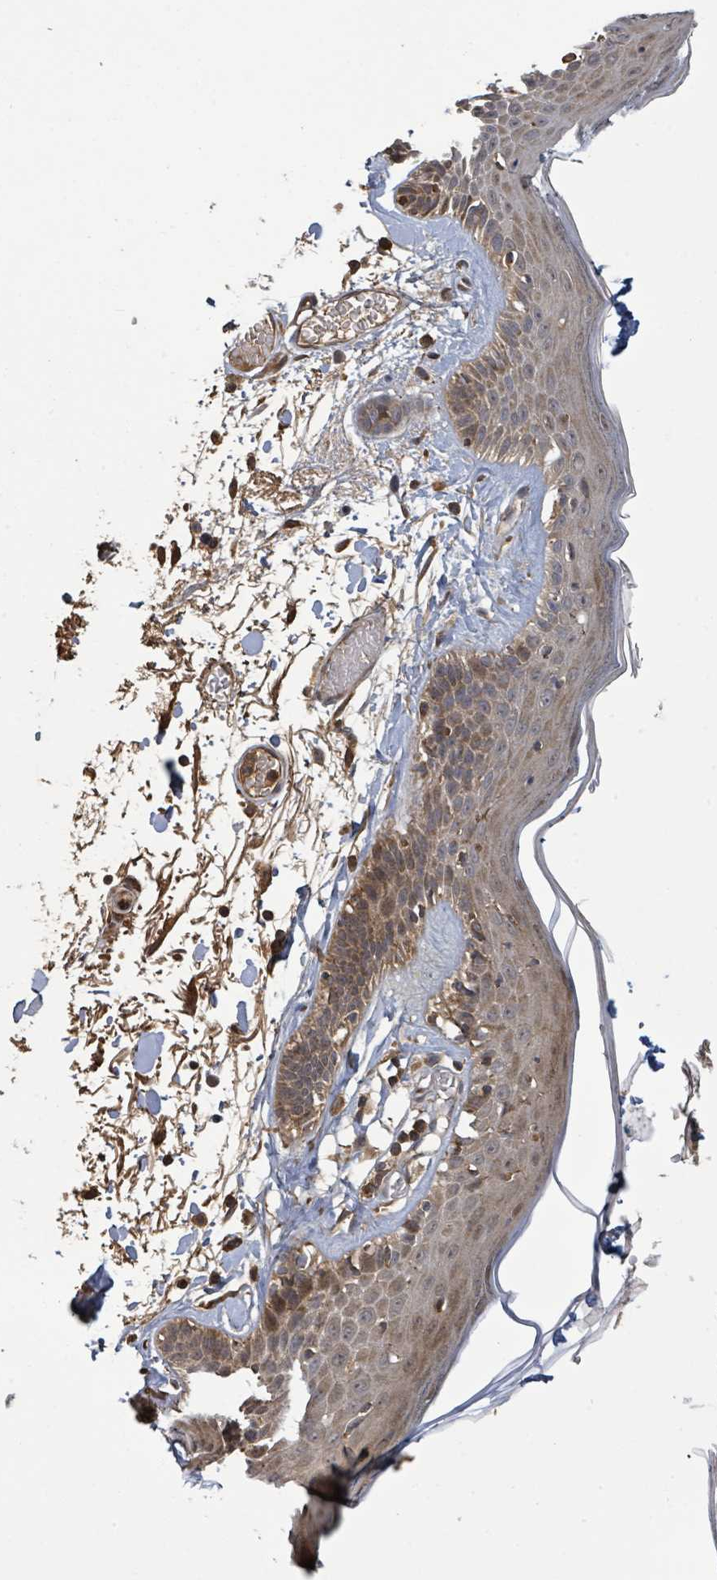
{"staining": {"intensity": "moderate", "quantity": ">75%", "location": "cytoplasmic/membranous"}, "tissue": "skin", "cell_type": "Fibroblasts", "image_type": "normal", "snomed": [{"axis": "morphology", "description": "Normal tissue, NOS"}, {"axis": "topography", "description": "Skin"}], "caption": "Immunohistochemistry (IHC) of normal human skin displays medium levels of moderate cytoplasmic/membranous positivity in about >75% of fibroblasts.", "gene": "STARD4", "patient": {"sex": "male", "age": 79}}